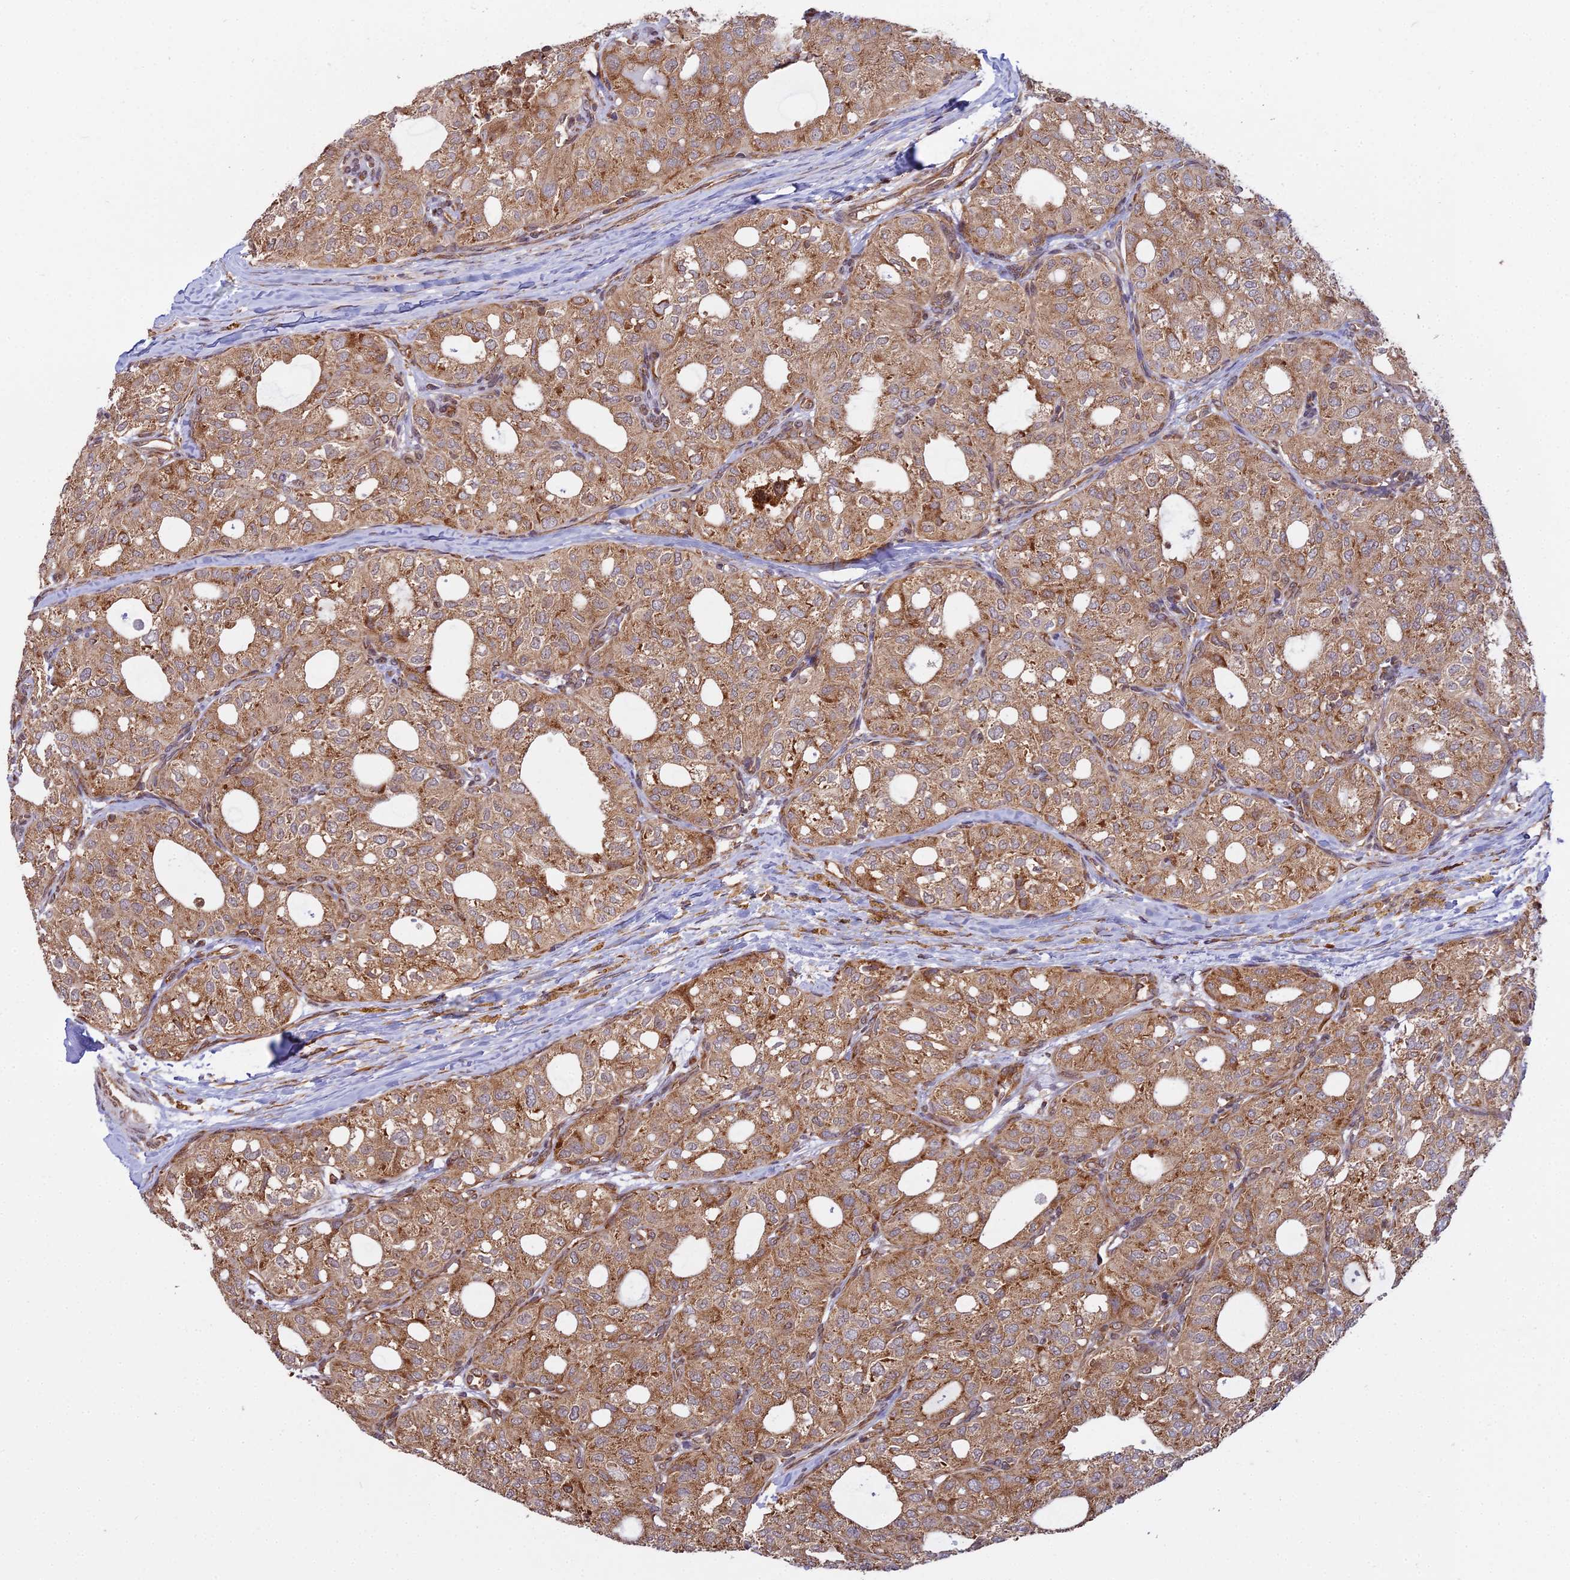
{"staining": {"intensity": "moderate", "quantity": ">75%", "location": "cytoplasmic/membranous"}, "tissue": "thyroid cancer", "cell_type": "Tumor cells", "image_type": "cancer", "snomed": [{"axis": "morphology", "description": "Follicular adenoma carcinoma, NOS"}, {"axis": "topography", "description": "Thyroid gland"}], "caption": "IHC histopathology image of neoplastic tissue: thyroid follicular adenoma carcinoma stained using immunohistochemistry (IHC) shows medium levels of moderate protein expression localized specifically in the cytoplasmic/membranous of tumor cells, appearing as a cytoplasmic/membranous brown color.", "gene": "RPL26", "patient": {"sex": "male", "age": 75}}